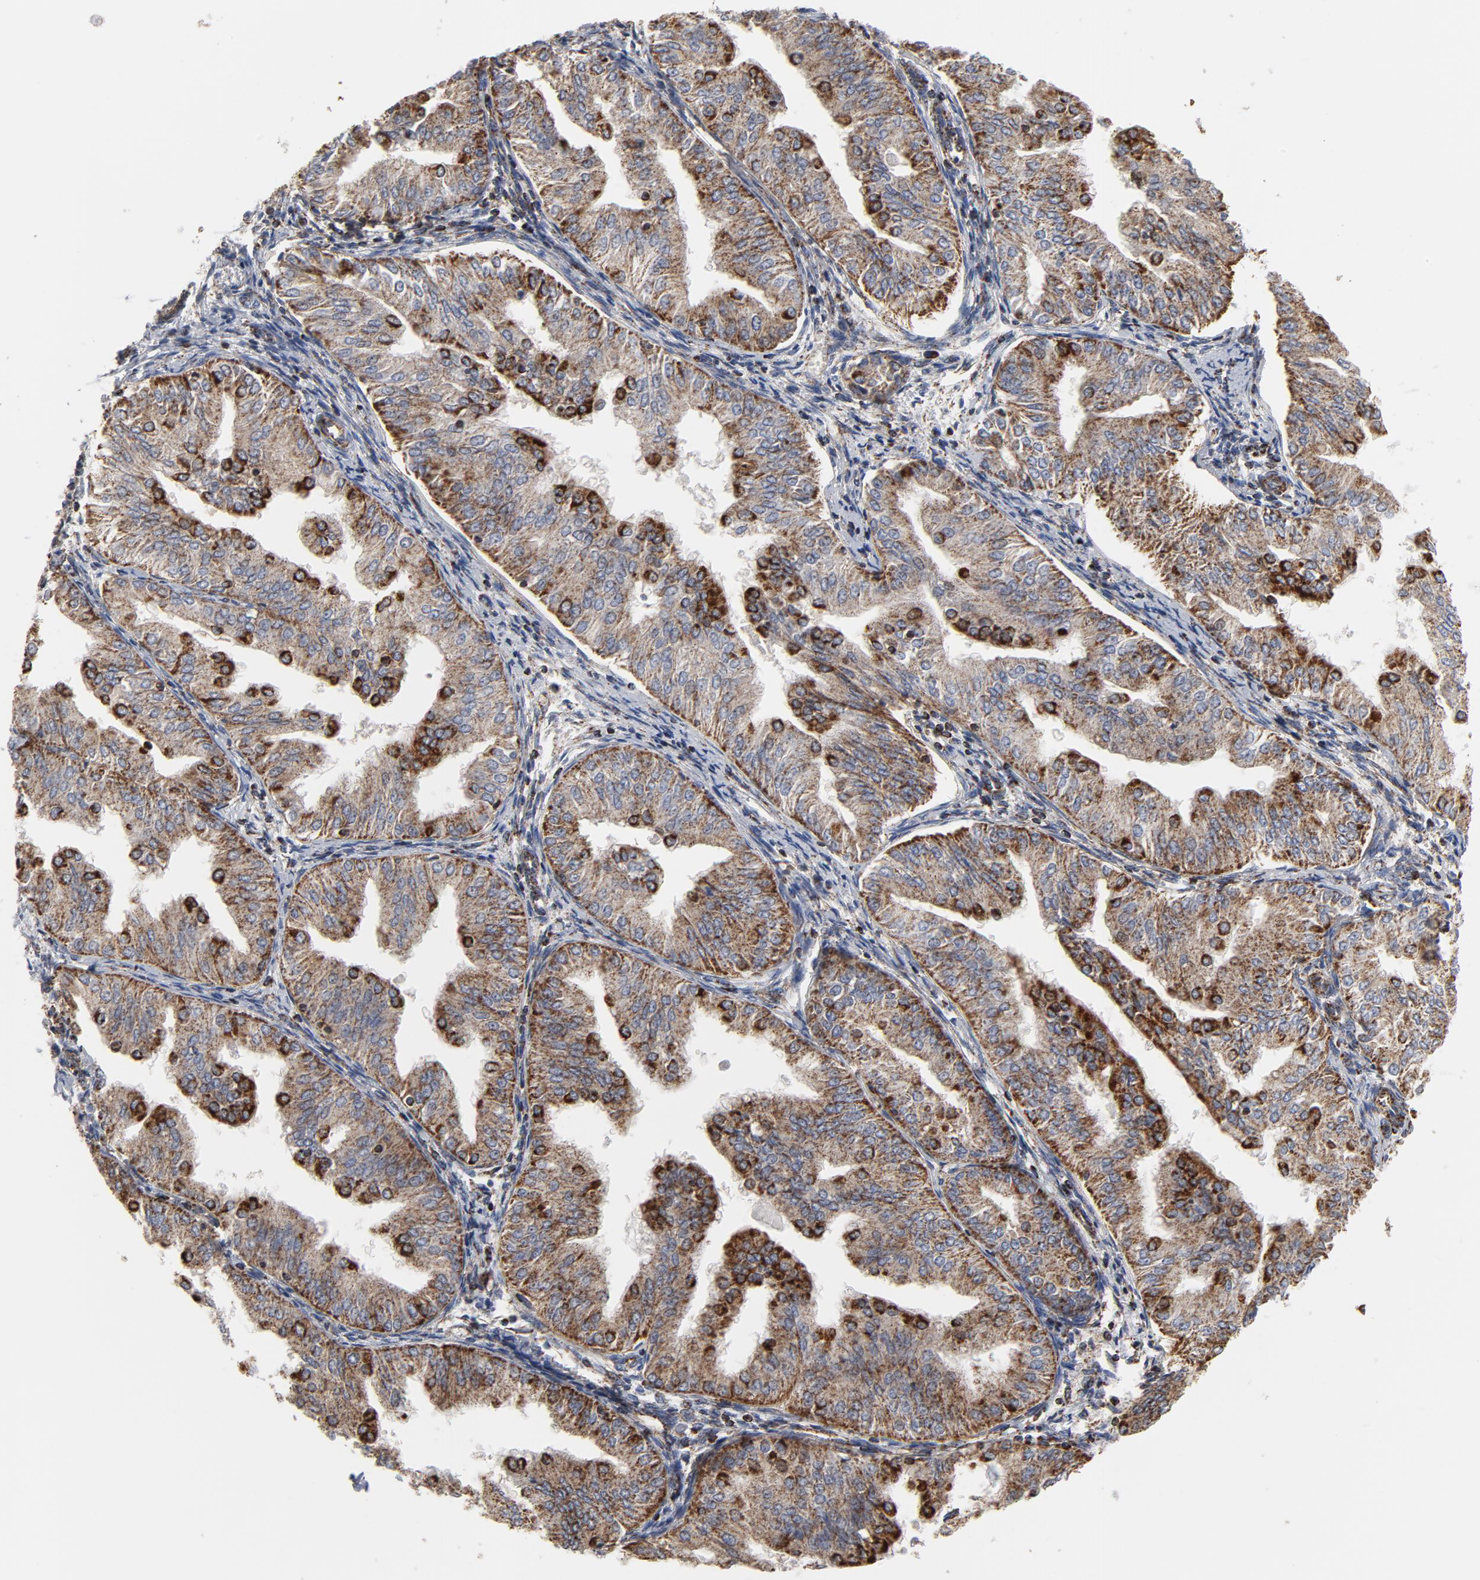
{"staining": {"intensity": "moderate", "quantity": ">75%", "location": "cytoplasmic/membranous"}, "tissue": "endometrial cancer", "cell_type": "Tumor cells", "image_type": "cancer", "snomed": [{"axis": "morphology", "description": "Adenocarcinoma, NOS"}, {"axis": "topography", "description": "Endometrium"}], "caption": "Adenocarcinoma (endometrial) tissue exhibits moderate cytoplasmic/membranous expression in approximately >75% of tumor cells, visualized by immunohistochemistry.", "gene": "NDUFV2", "patient": {"sex": "female", "age": 53}}